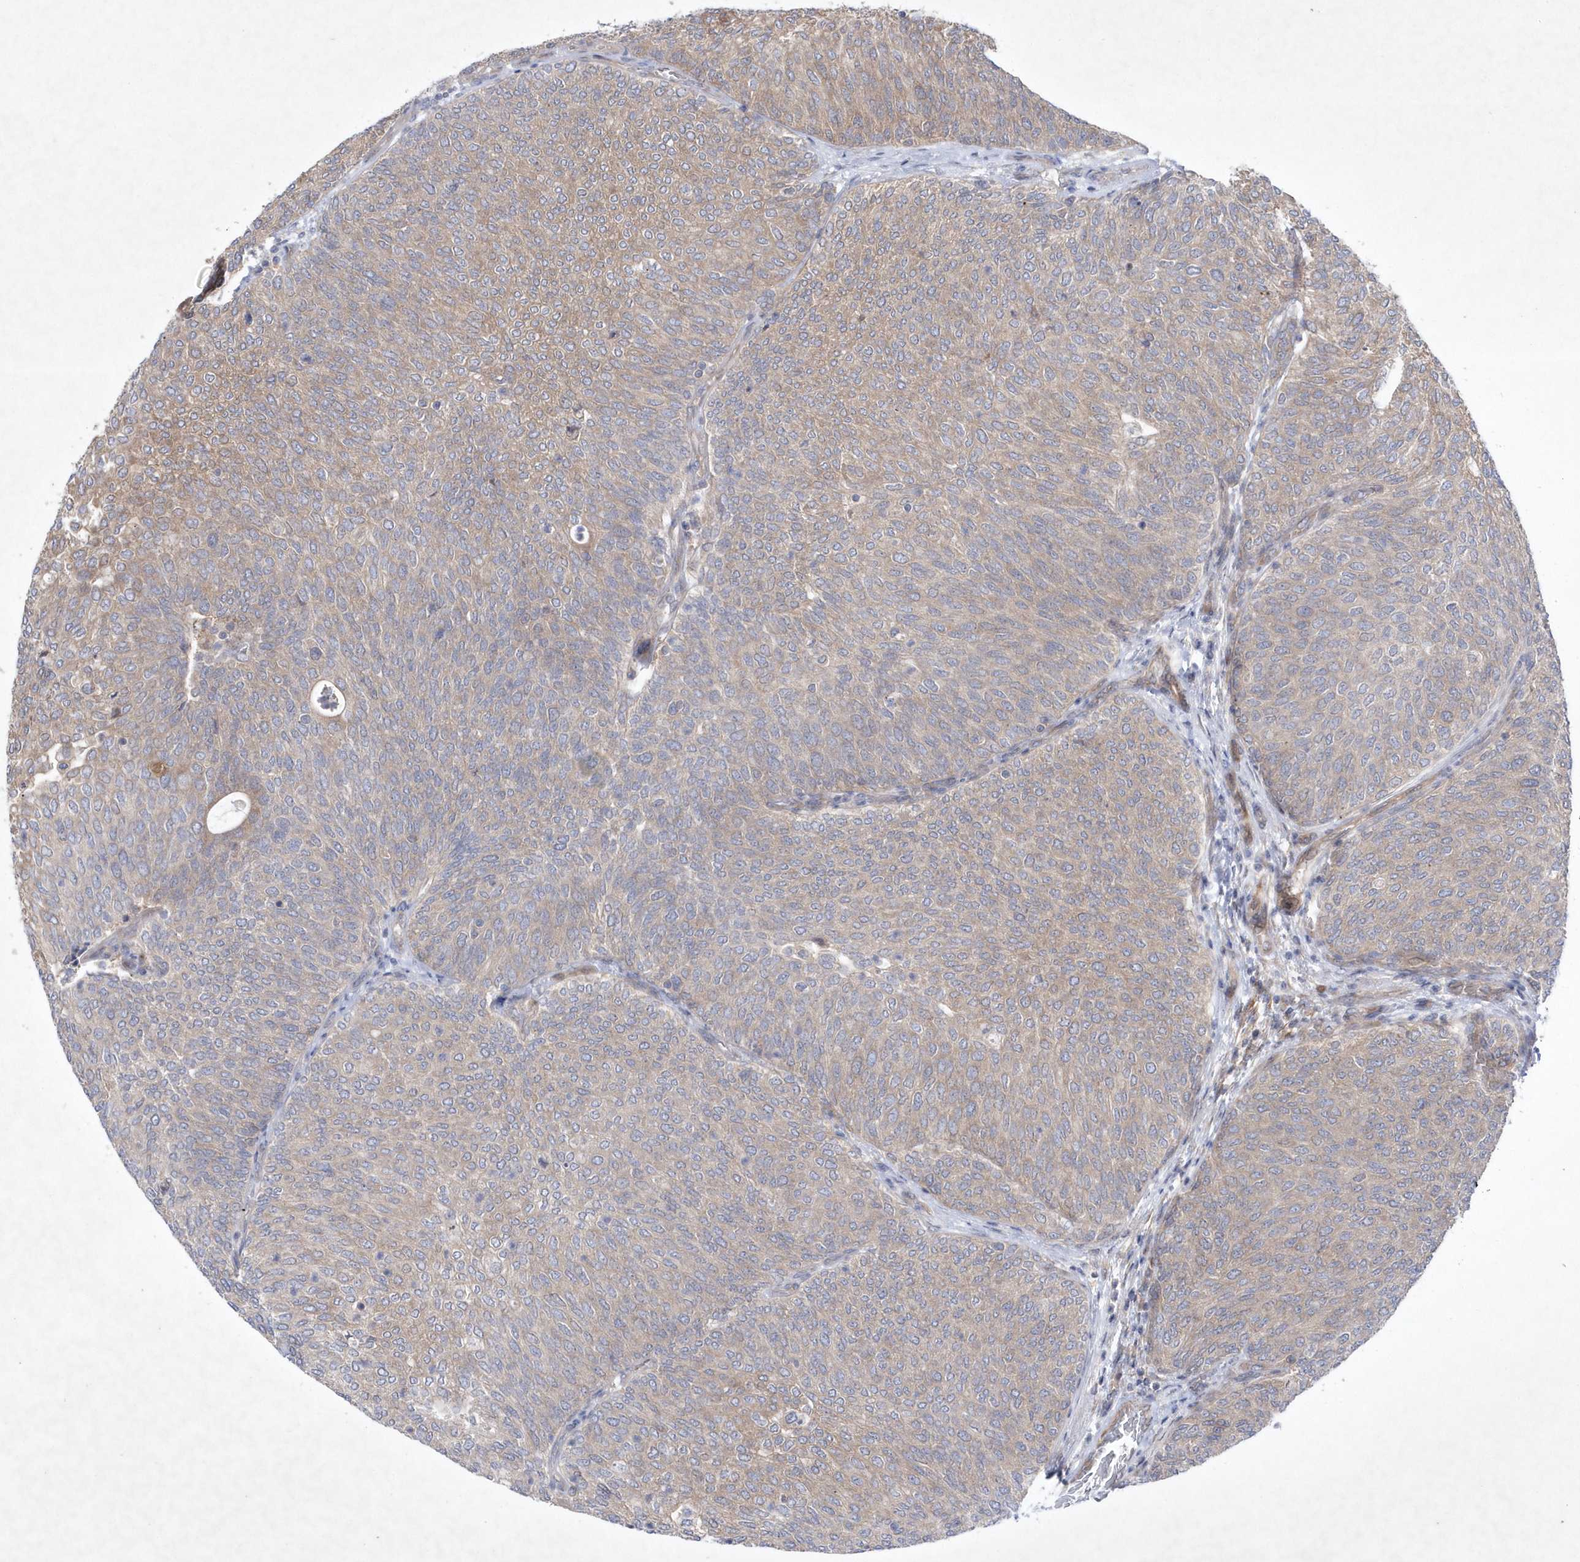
{"staining": {"intensity": "weak", "quantity": ">75%", "location": "cytoplasmic/membranous"}, "tissue": "urothelial cancer", "cell_type": "Tumor cells", "image_type": "cancer", "snomed": [{"axis": "morphology", "description": "Urothelial carcinoma, Low grade"}, {"axis": "topography", "description": "Urinary bladder"}], "caption": "This photomicrograph exhibits immunohistochemistry staining of urothelial cancer, with low weak cytoplasmic/membranous staining in about >75% of tumor cells.", "gene": "DSPP", "patient": {"sex": "female", "age": 79}}